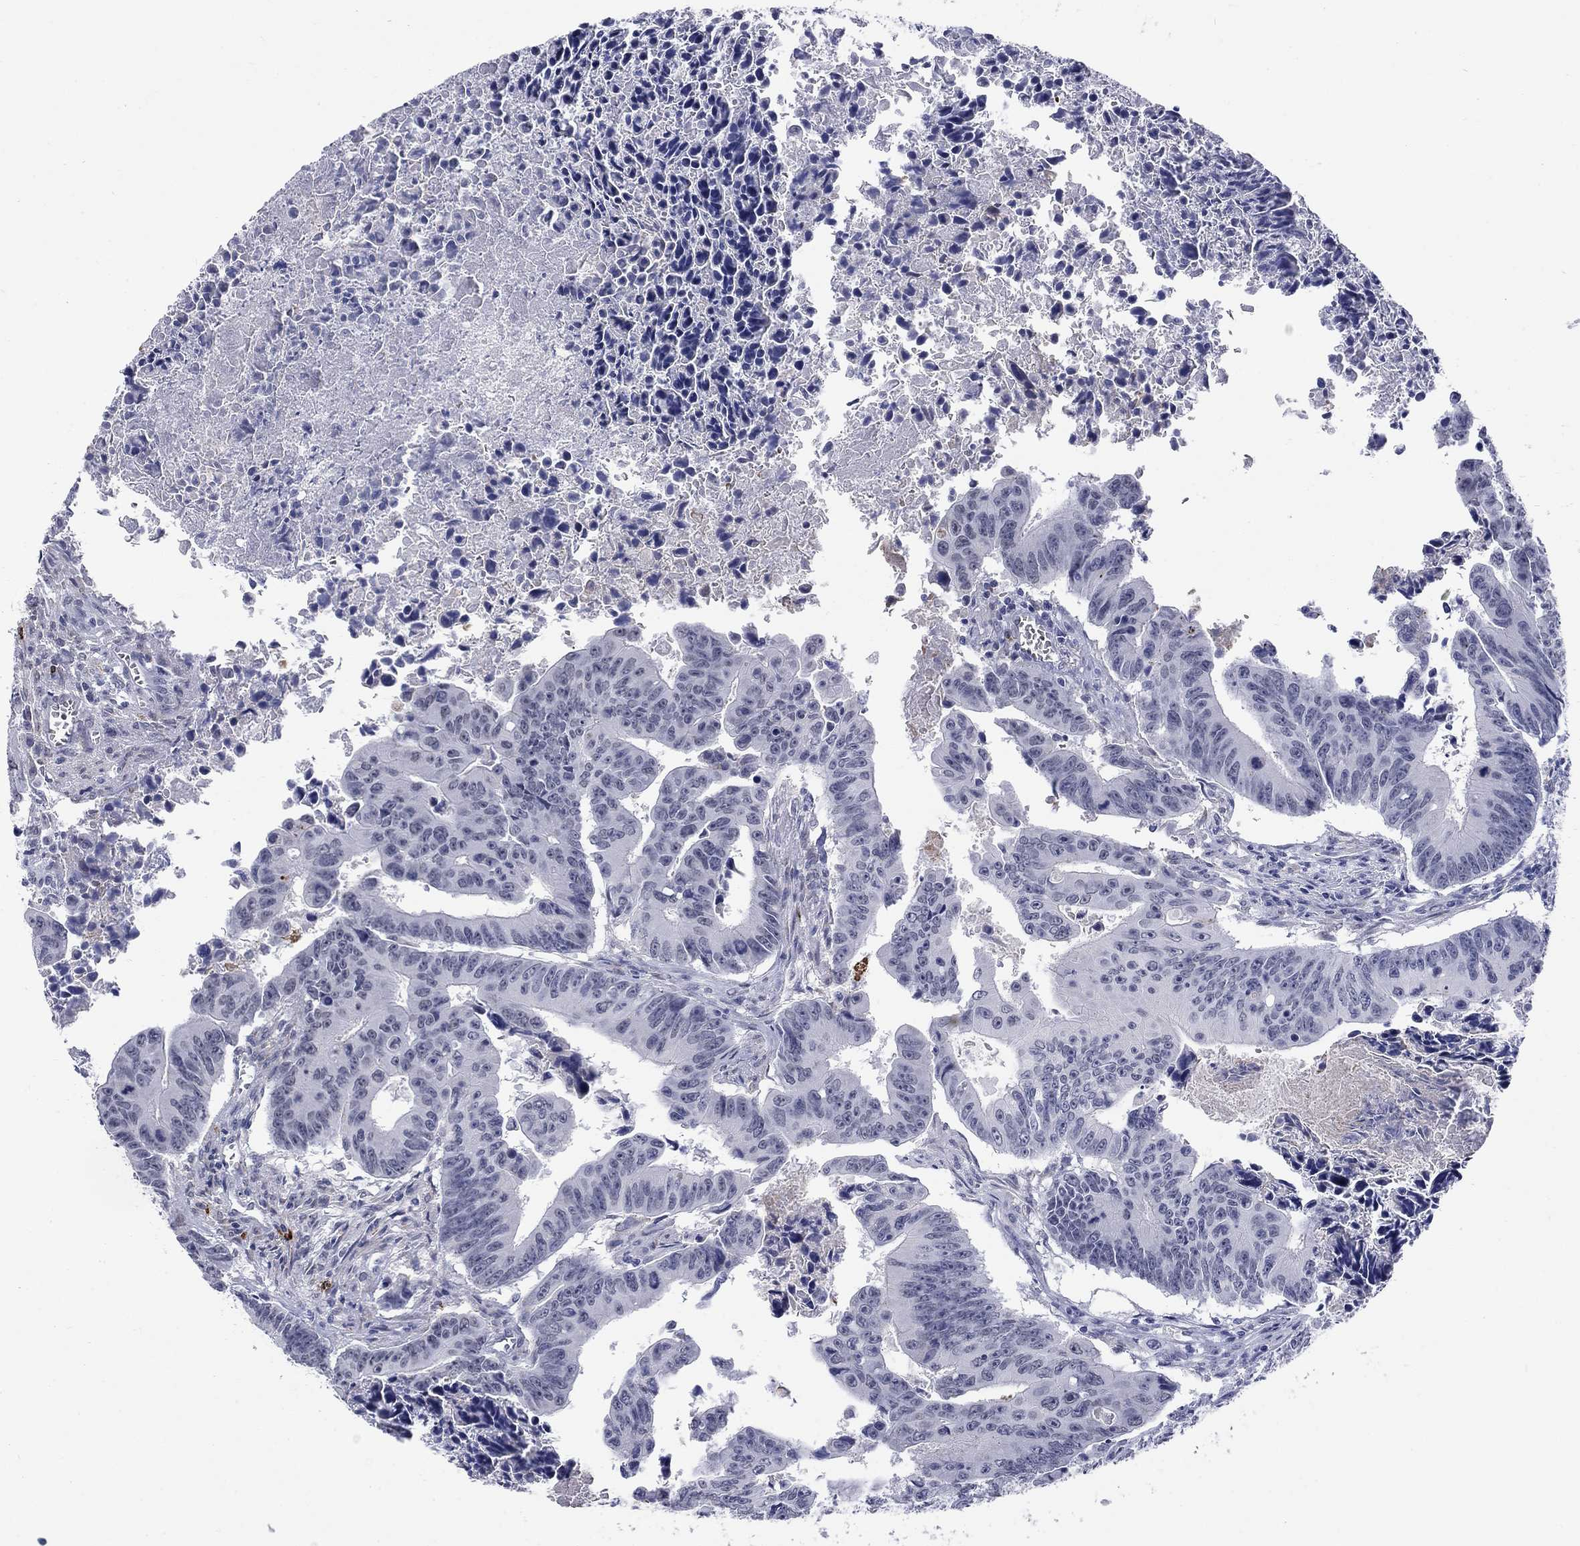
{"staining": {"intensity": "negative", "quantity": "none", "location": "none"}, "tissue": "colorectal cancer", "cell_type": "Tumor cells", "image_type": "cancer", "snomed": [{"axis": "morphology", "description": "Adenocarcinoma, NOS"}, {"axis": "topography", "description": "Colon"}], "caption": "A histopathology image of colorectal adenocarcinoma stained for a protein displays no brown staining in tumor cells. (DAB immunohistochemistry visualized using brightfield microscopy, high magnification).", "gene": "ECEL1", "patient": {"sex": "female", "age": 87}}